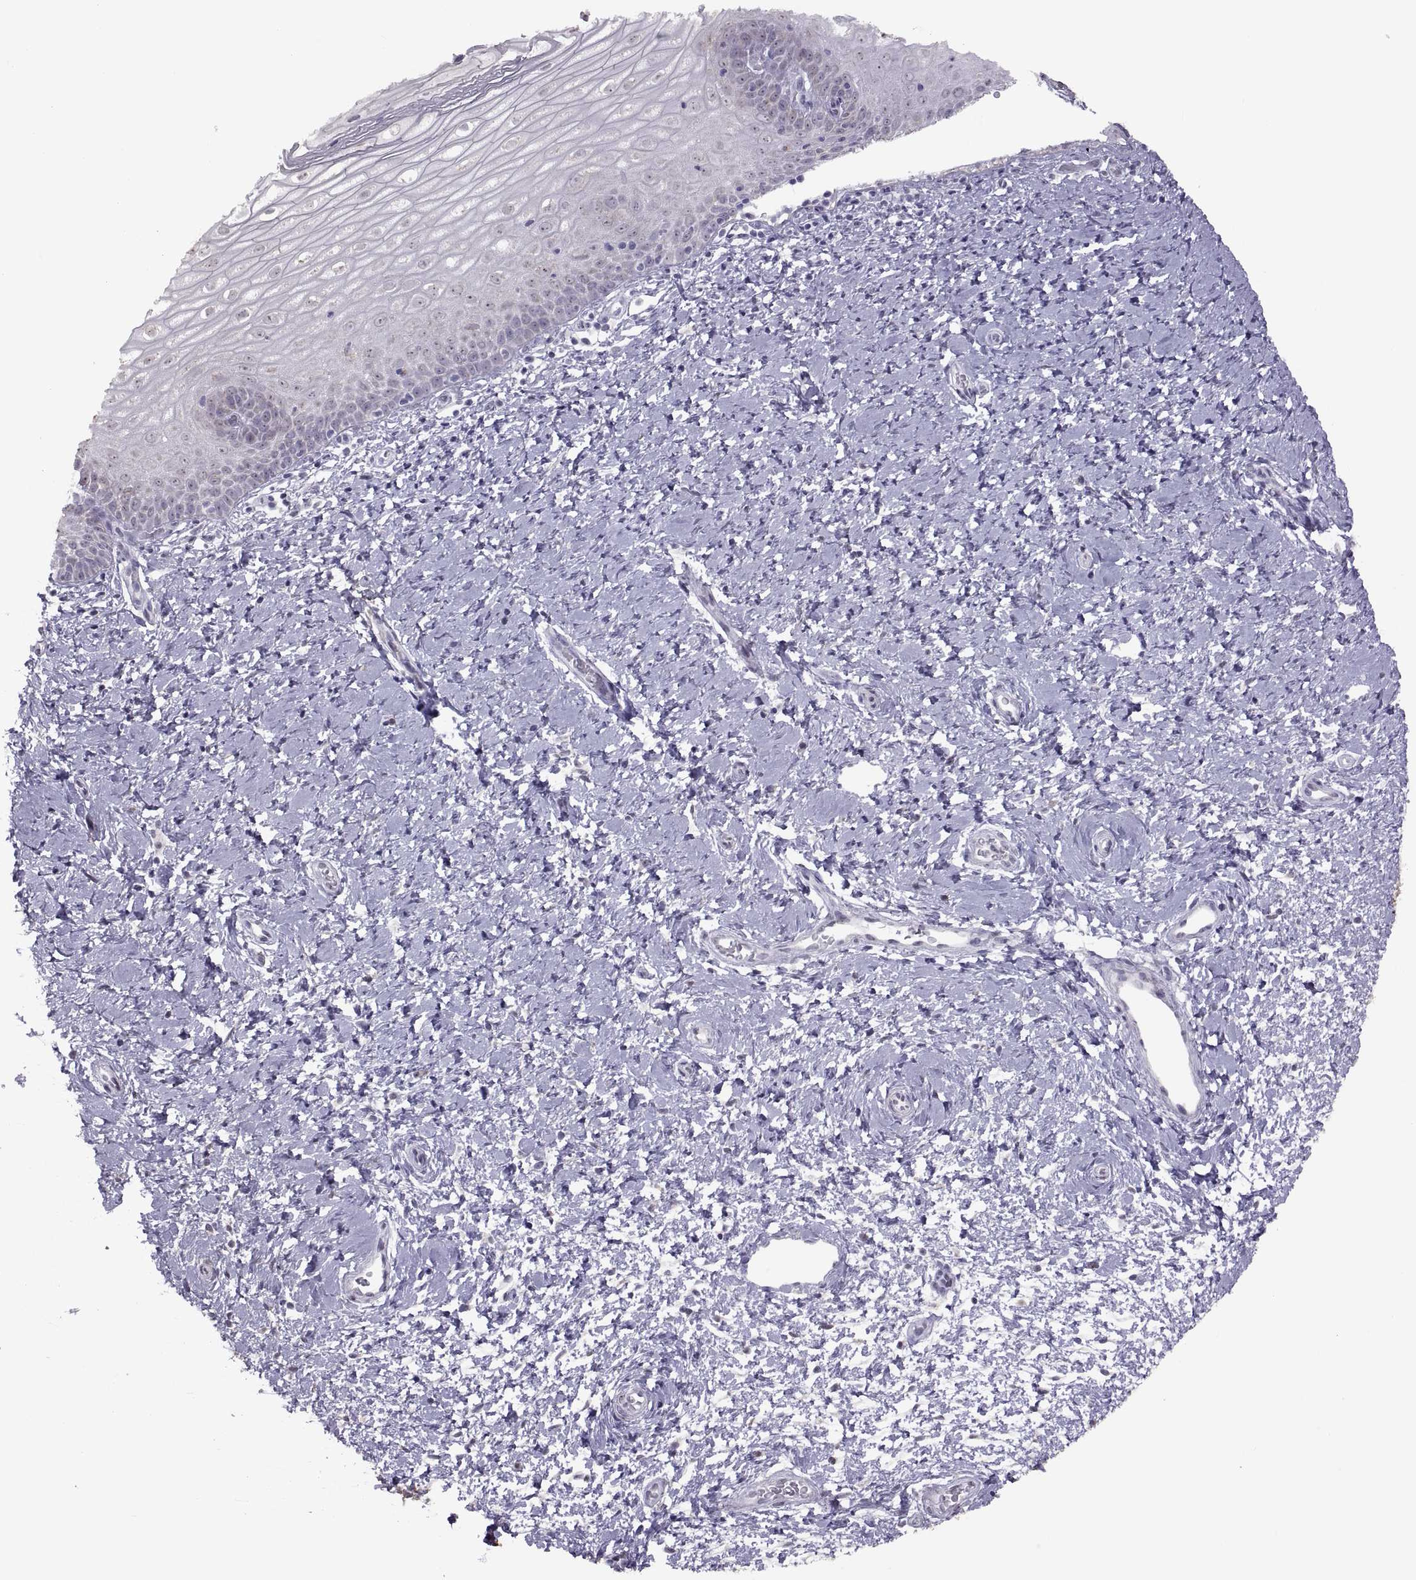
{"staining": {"intensity": "negative", "quantity": "none", "location": "none"}, "tissue": "cervix", "cell_type": "Glandular cells", "image_type": "normal", "snomed": [{"axis": "morphology", "description": "Normal tissue, NOS"}, {"axis": "topography", "description": "Cervix"}], "caption": "Human cervix stained for a protein using IHC demonstrates no expression in glandular cells.", "gene": "ASIC2", "patient": {"sex": "female", "age": 37}}